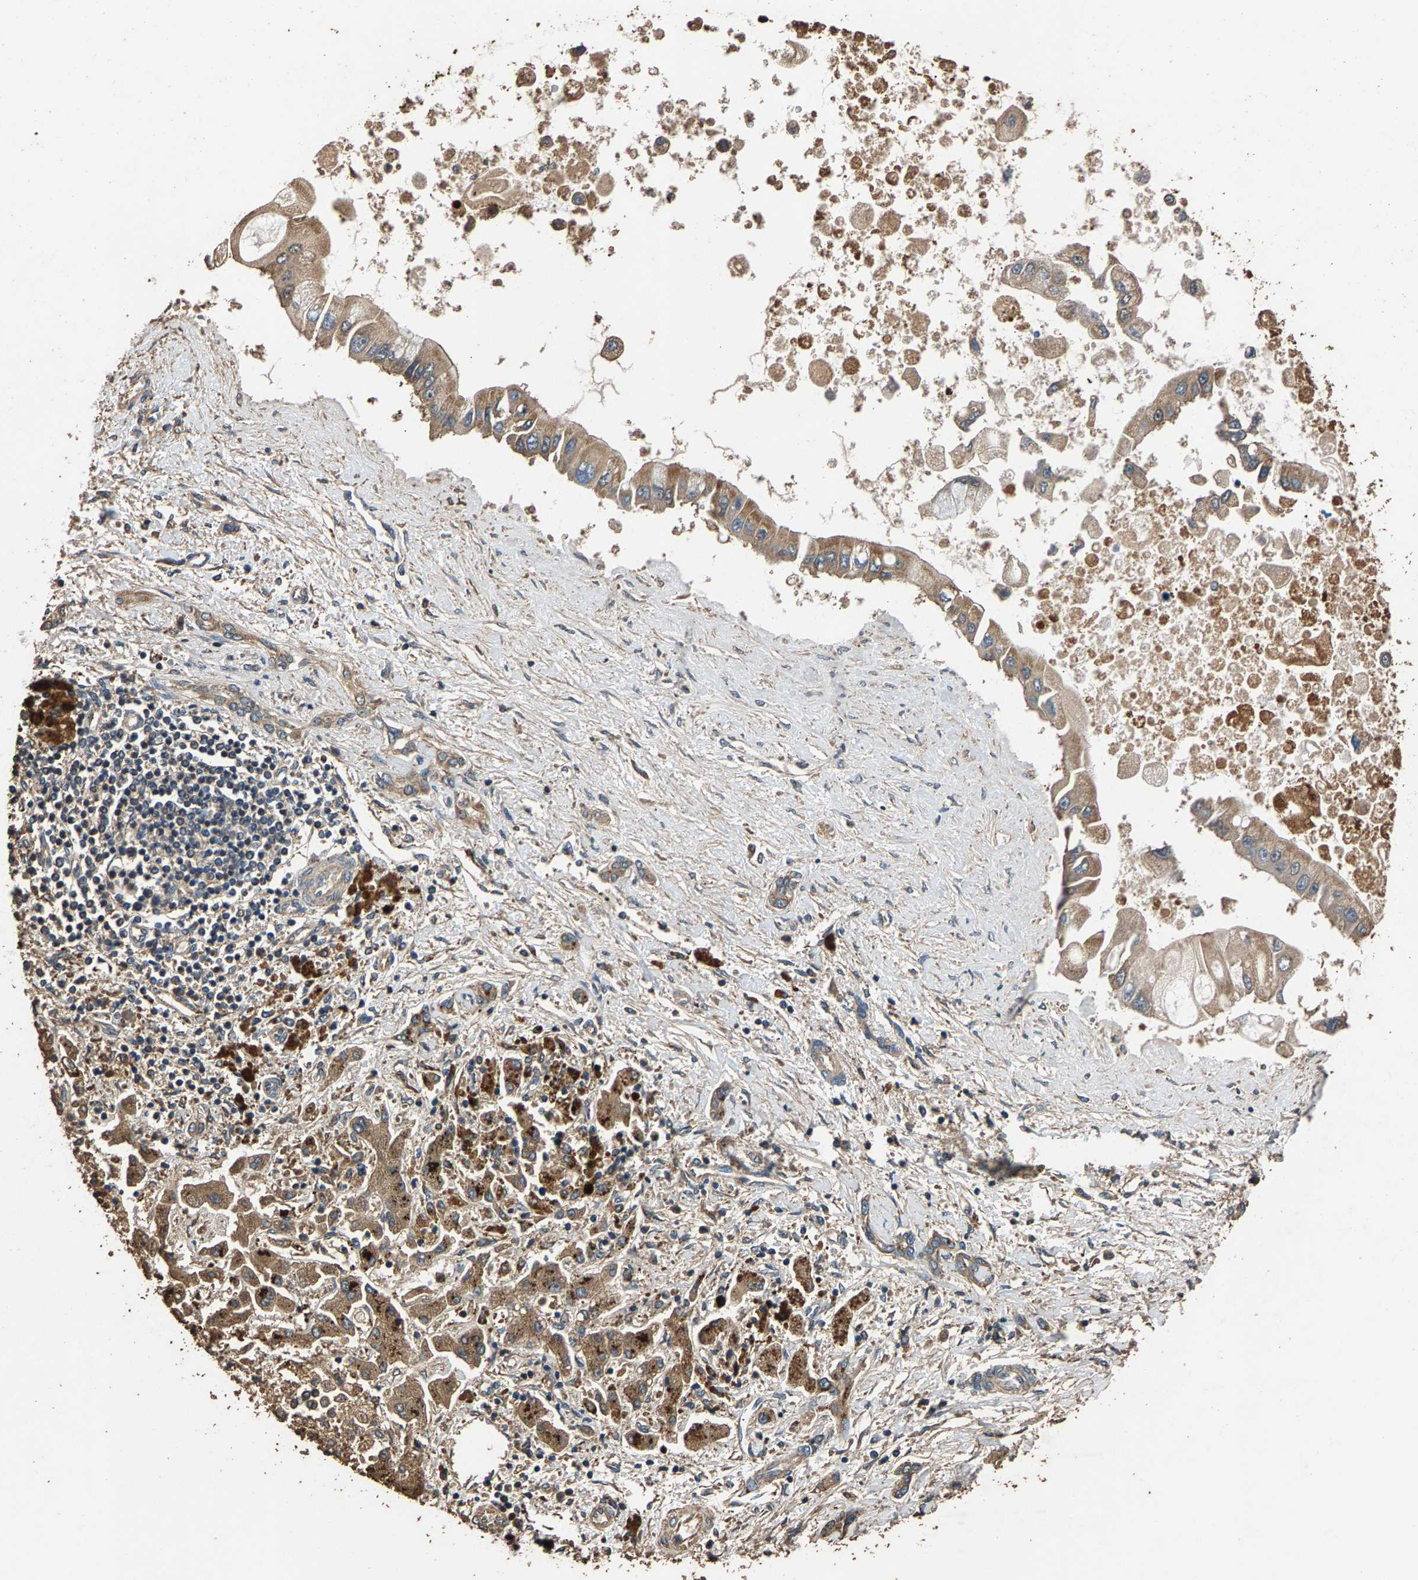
{"staining": {"intensity": "moderate", "quantity": ">75%", "location": "cytoplasmic/membranous"}, "tissue": "liver cancer", "cell_type": "Tumor cells", "image_type": "cancer", "snomed": [{"axis": "morphology", "description": "Cholangiocarcinoma"}, {"axis": "topography", "description": "Liver"}], "caption": "Brown immunohistochemical staining in liver cancer (cholangiocarcinoma) displays moderate cytoplasmic/membranous positivity in about >75% of tumor cells.", "gene": "MRPL27", "patient": {"sex": "male", "age": 50}}